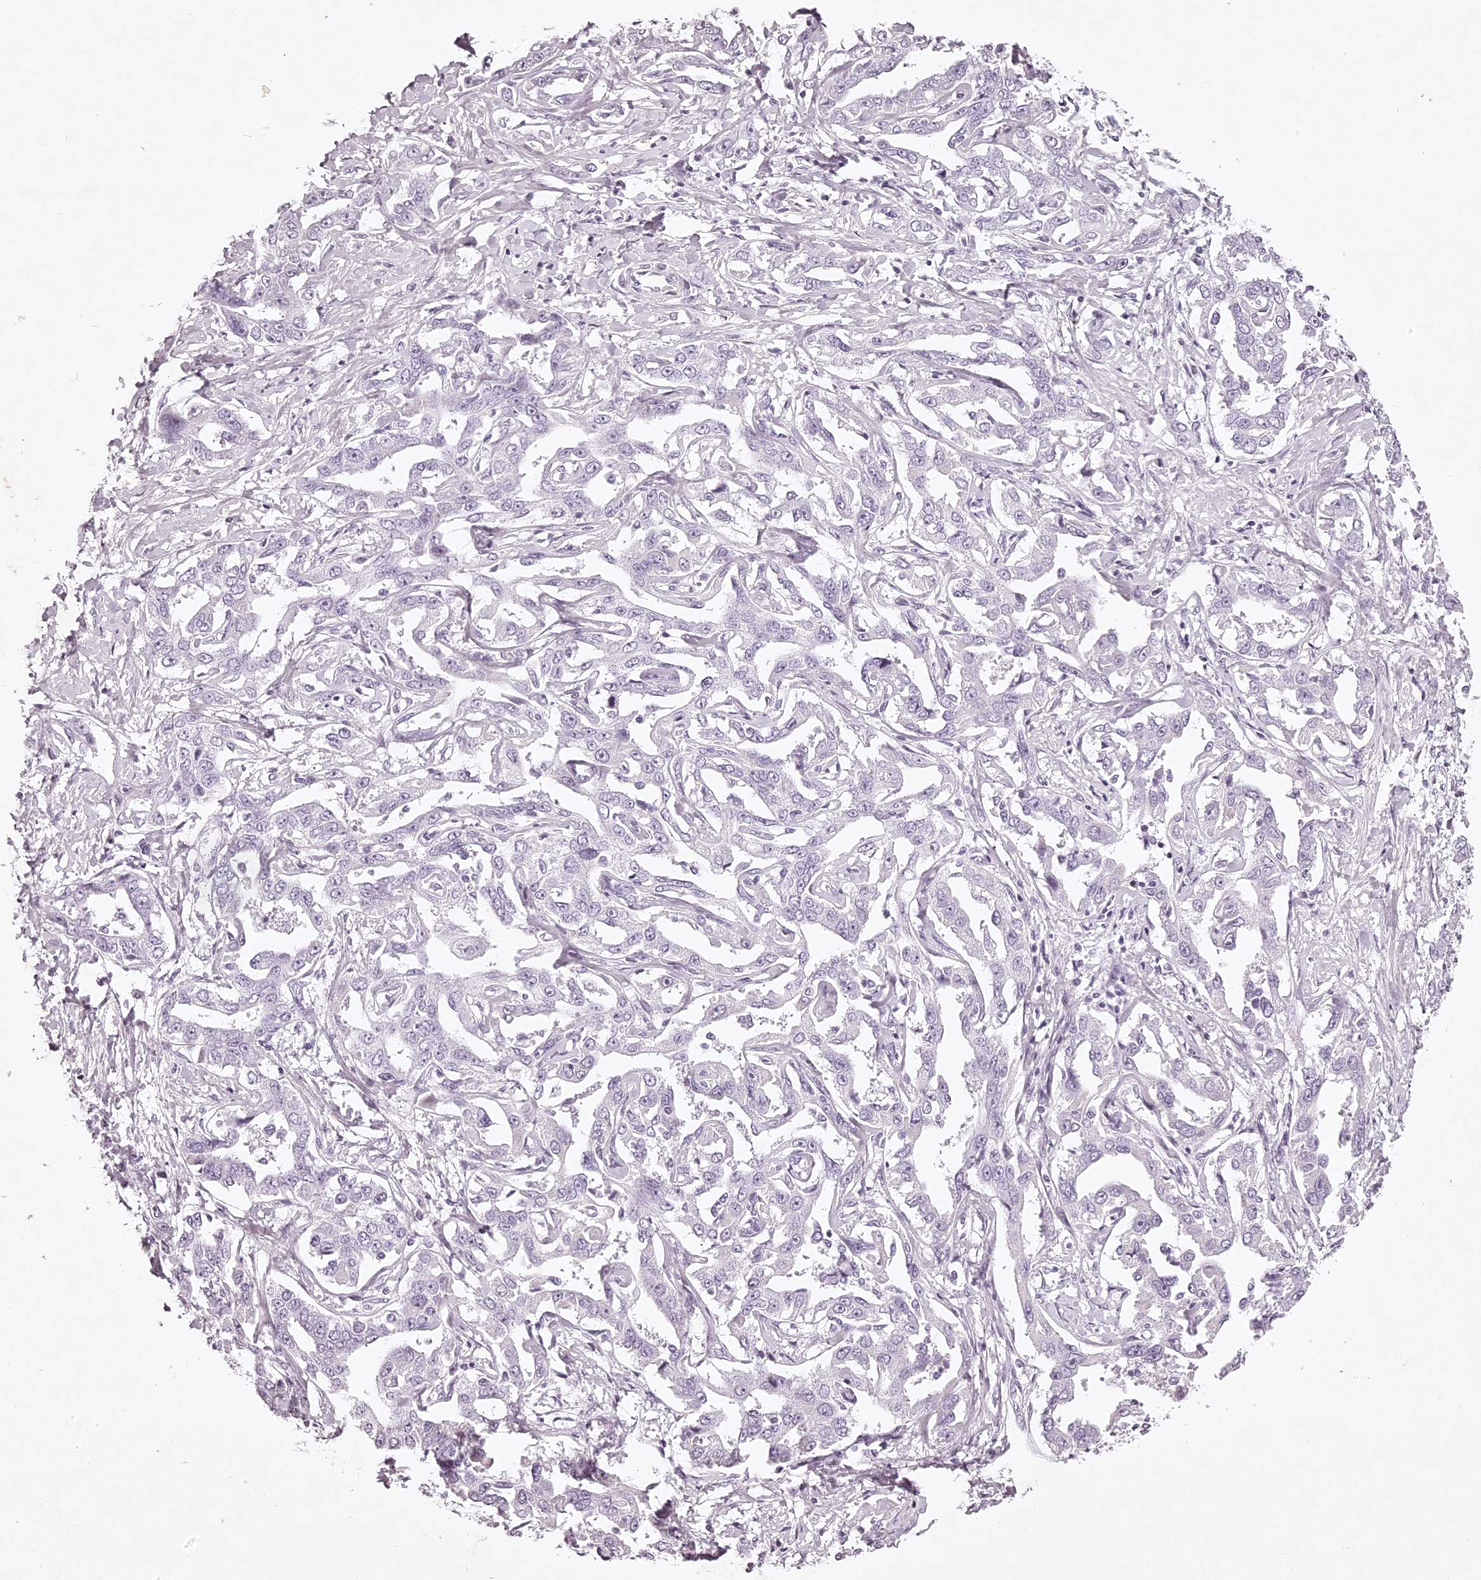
{"staining": {"intensity": "negative", "quantity": "none", "location": "none"}, "tissue": "liver cancer", "cell_type": "Tumor cells", "image_type": "cancer", "snomed": [{"axis": "morphology", "description": "Cholangiocarcinoma"}, {"axis": "topography", "description": "Liver"}], "caption": "This is an immunohistochemistry photomicrograph of liver cancer. There is no staining in tumor cells.", "gene": "ELAPOR1", "patient": {"sex": "male", "age": 59}}